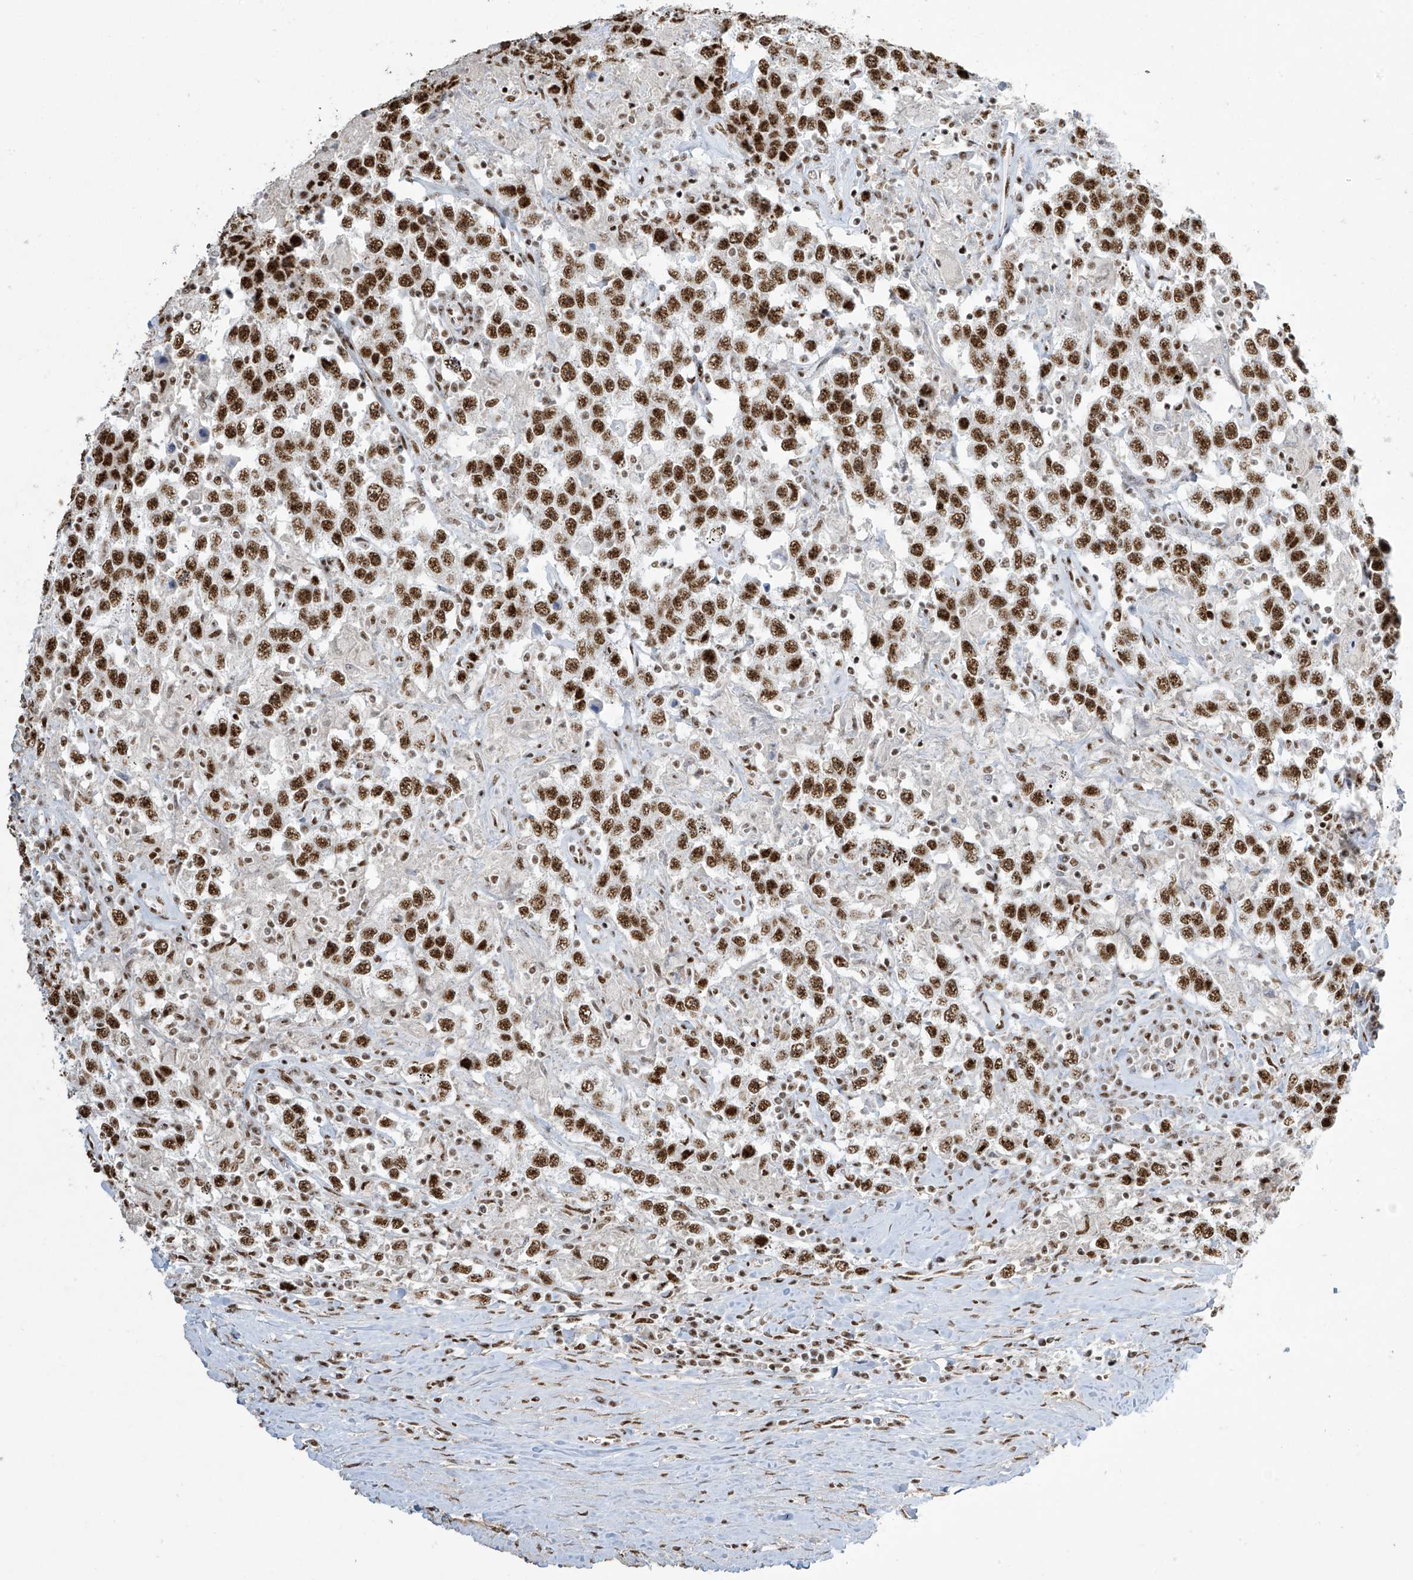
{"staining": {"intensity": "strong", "quantity": ">75%", "location": "nuclear"}, "tissue": "testis cancer", "cell_type": "Tumor cells", "image_type": "cancer", "snomed": [{"axis": "morphology", "description": "Seminoma, NOS"}, {"axis": "topography", "description": "Testis"}], "caption": "A high amount of strong nuclear staining is present in approximately >75% of tumor cells in testis cancer tissue.", "gene": "MS4A6A", "patient": {"sex": "male", "age": 41}}